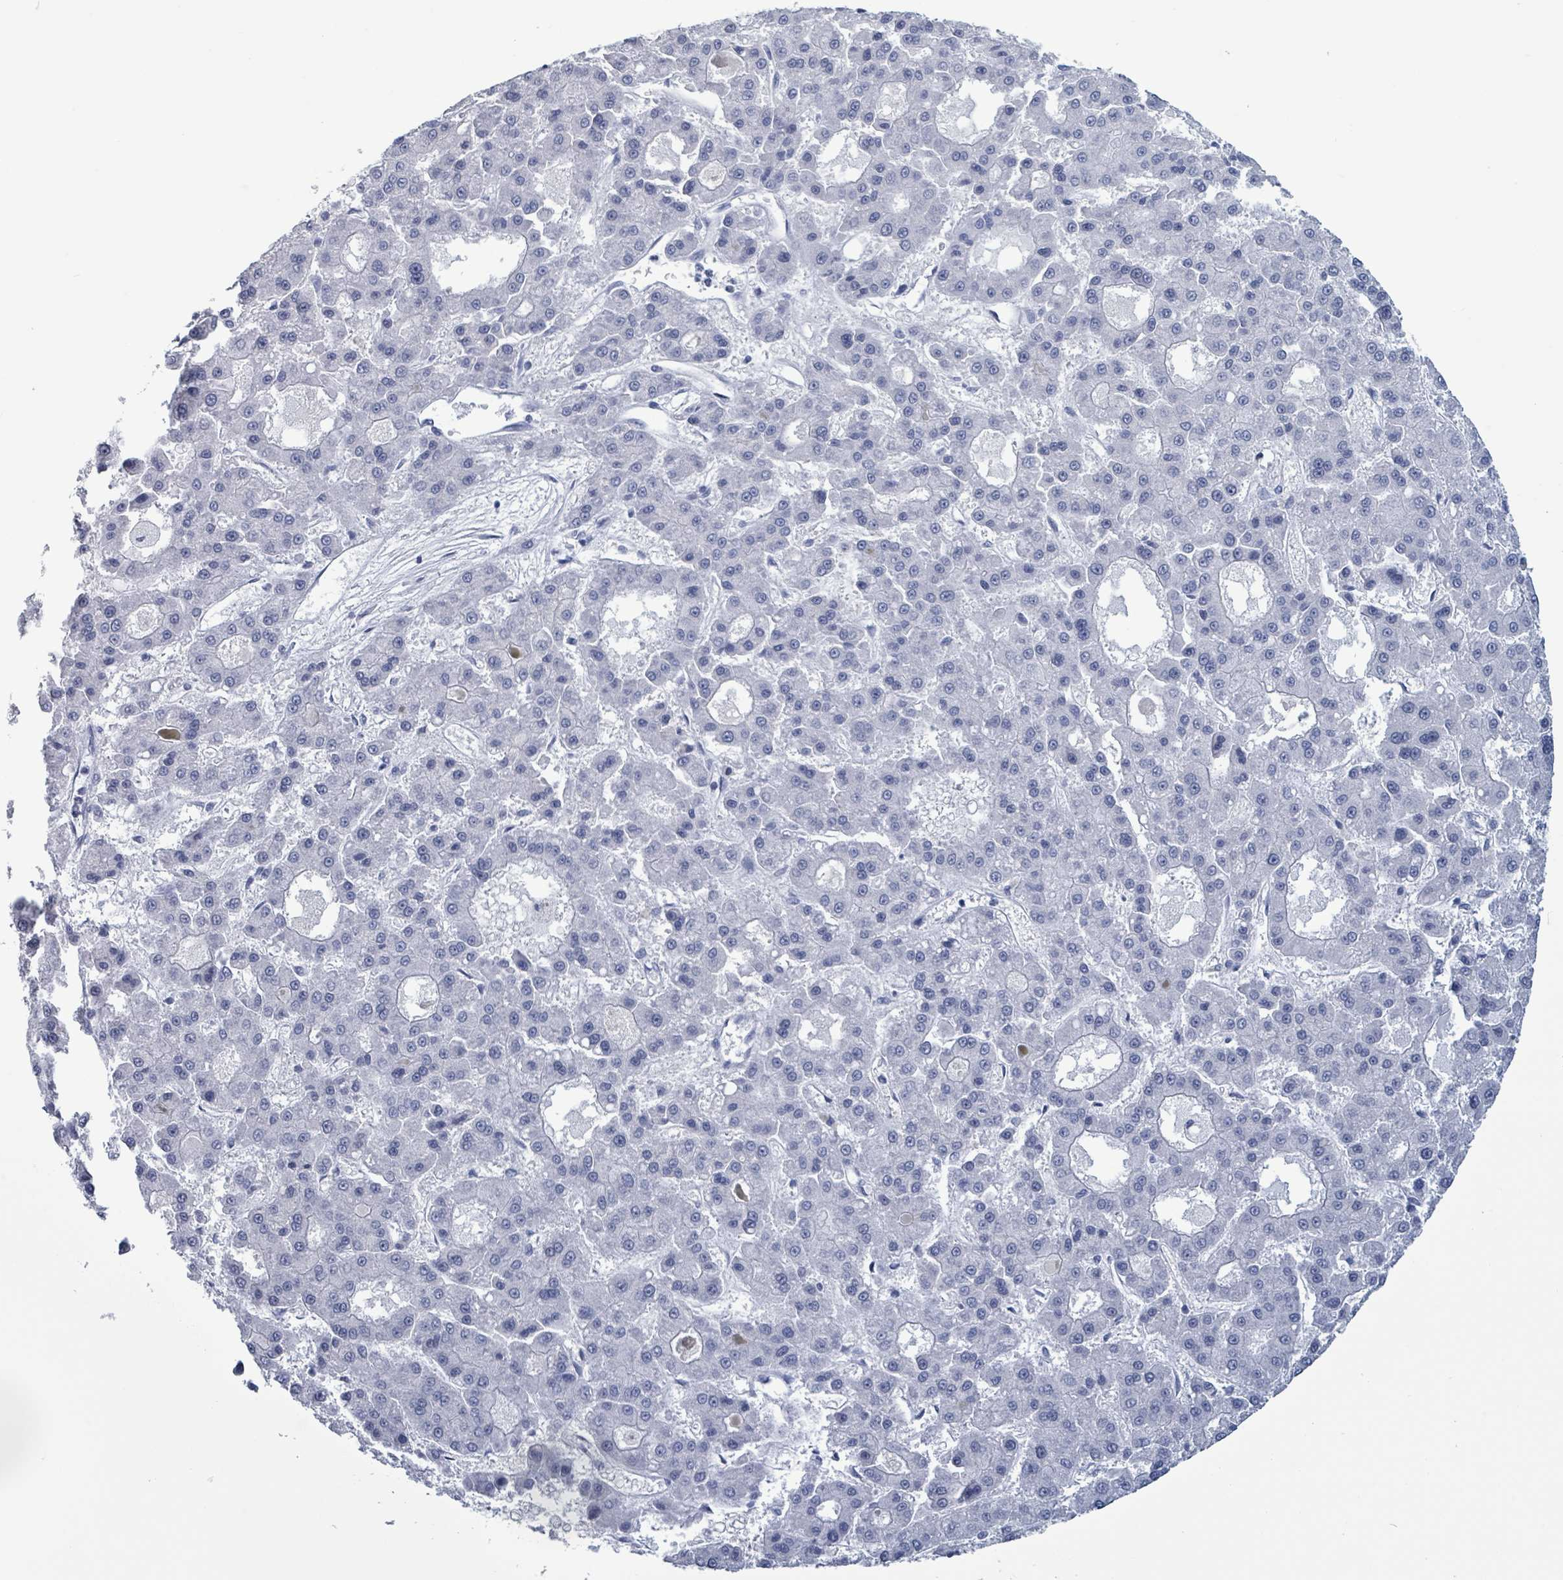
{"staining": {"intensity": "negative", "quantity": "none", "location": "none"}, "tissue": "liver cancer", "cell_type": "Tumor cells", "image_type": "cancer", "snomed": [{"axis": "morphology", "description": "Carcinoma, Hepatocellular, NOS"}, {"axis": "topography", "description": "Liver"}], "caption": "IHC photomicrograph of liver cancer (hepatocellular carcinoma) stained for a protein (brown), which shows no positivity in tumor cells.", "gene": "NKX2-1", "patient": {"sex": "male", "age": 70}}